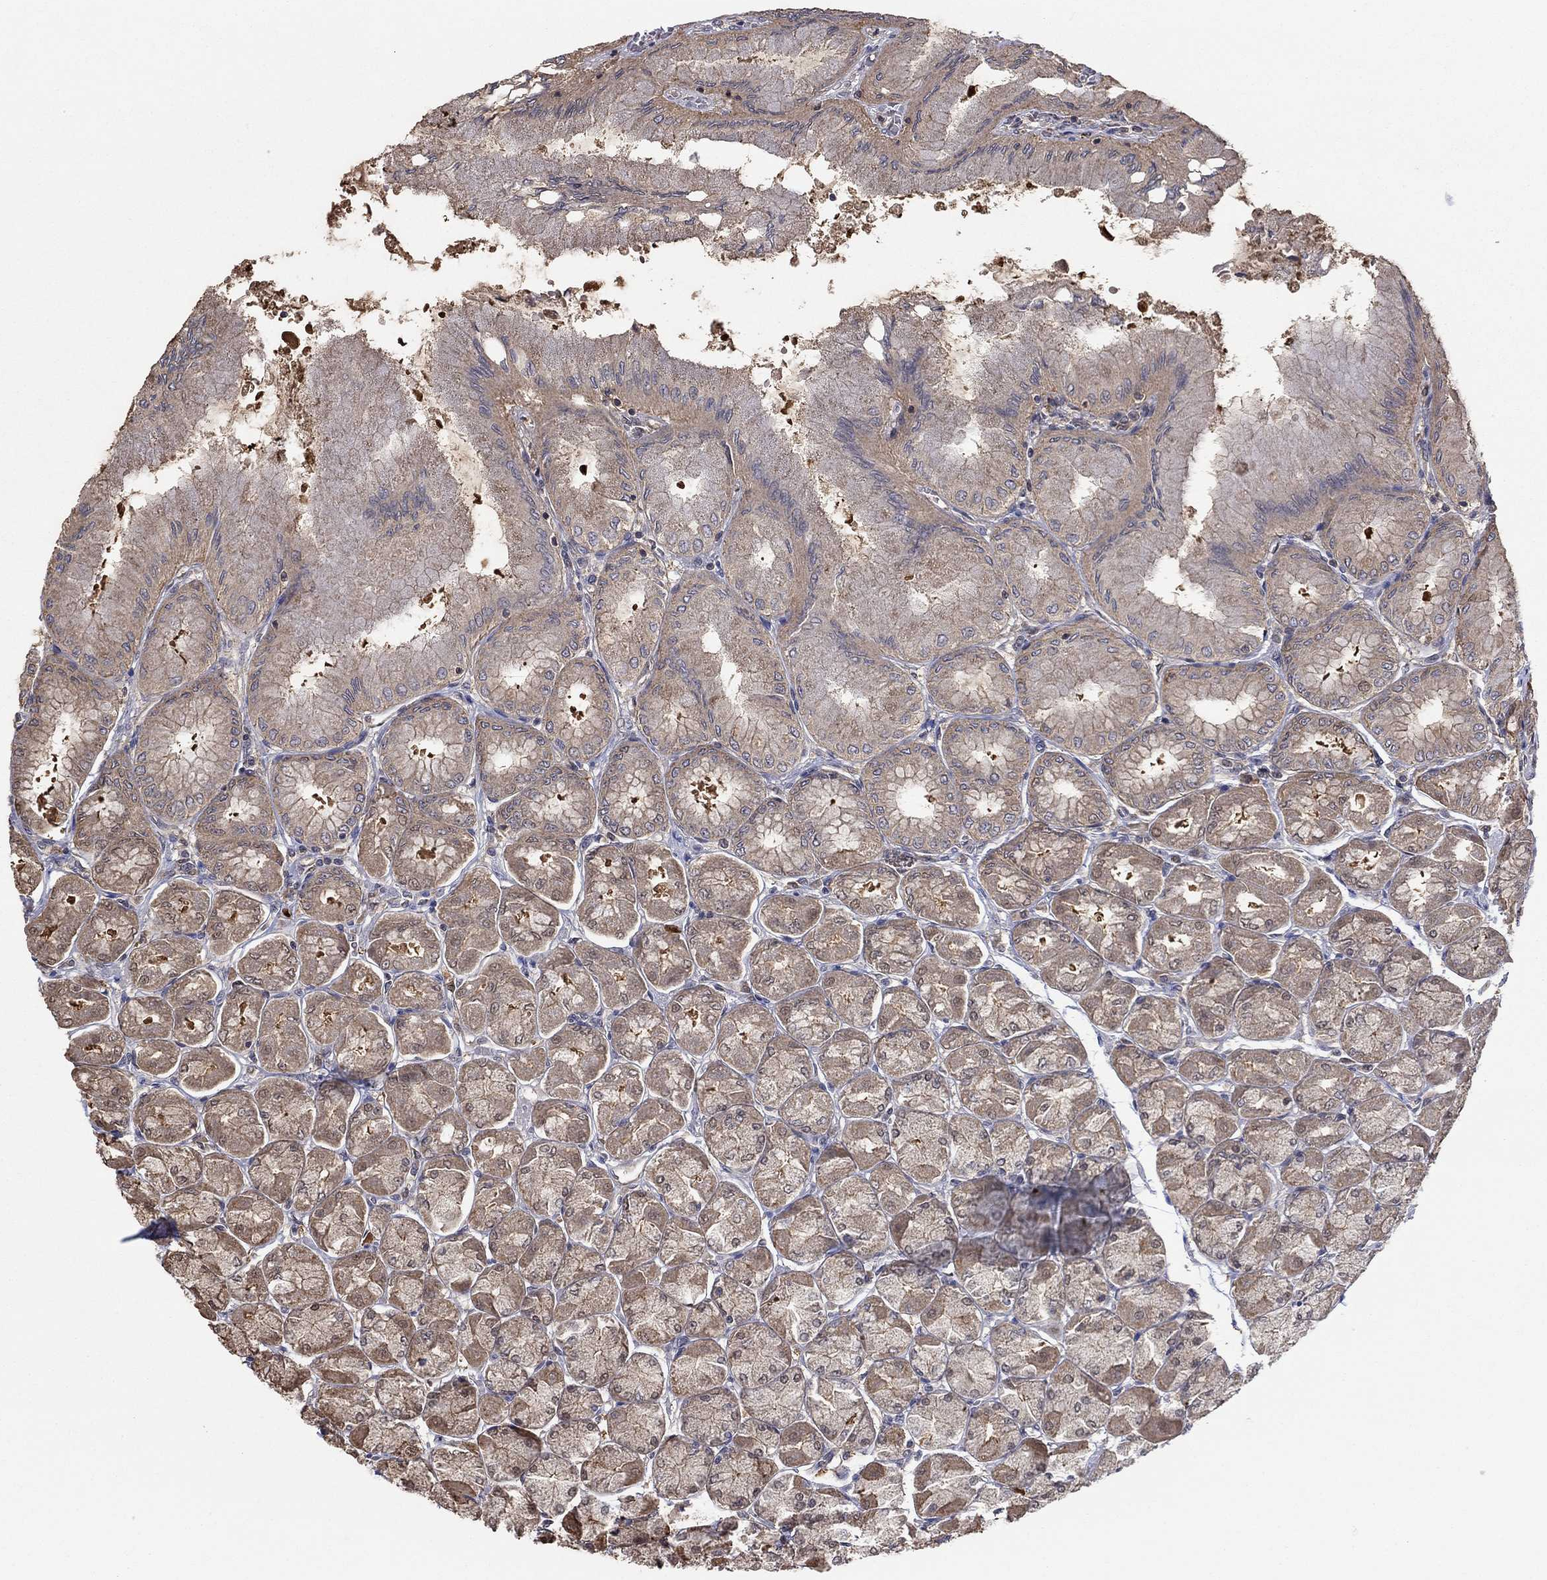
{"staining": {"intensity": "moderate", "quantity": "<25%", "location": "cytoplasmic/membranous"}, "tissue": "stomach", "cell_type": "Glandular cells", "image_type": "normal", "snomed": [{"axis": "morphology", "description": "Normal tissue, NOS"}, {"axis": "topography", "description": "Stomach, upper"}], "caption": "IHC photomicrograph of unremarkable stomach: stomach stained using immunohistochemistry reveals low levels of moderate protein expression localized specifically in the cytoplasmic/membranous of glandular cells, appearing as a cytoplasmic/membranous brown color.", "gene": "RNF114", "patient": {"sex": "male", "age": 60}}